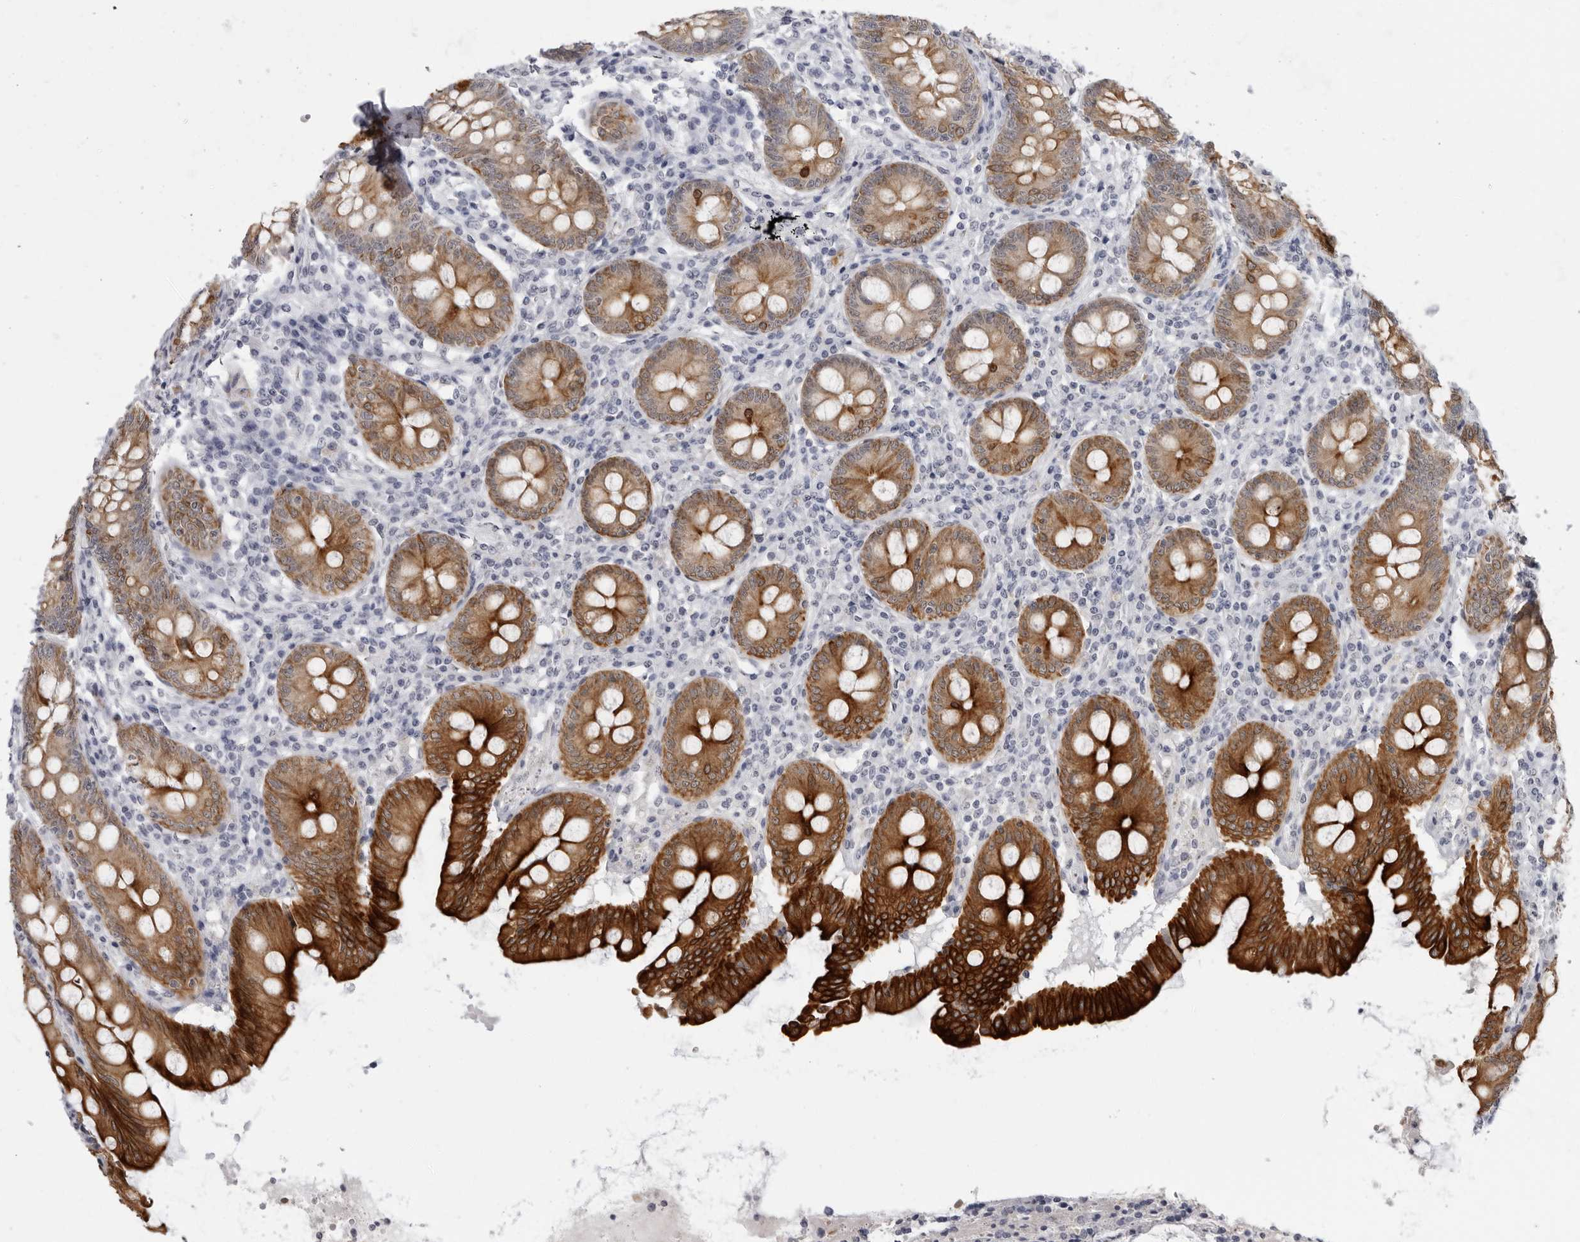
{"staining": {"intensity": "strong", "quantity": ">75%", "location": "cytoplasmic/membranous"}, "tissue": "appendix", "cell_type": "Glandular cells", "image_type": "normal", "snomed": [{"axis": "morphology", "description": "Normal tissue, NOS"}, {"axis": "topography", "description": "Appendix"}], "caption": "High-magnification brightfield microscopy of unremarkable appendix stained with DAB (3,3'-diaminobenzidine) (brown) and counterstained with hematoxylin (blue). glandular cells exhibit strong cytoplasmic/membranous expression is appreciated in approximately>75% of cells.", "gene": "SERPINF2", "patient": {"sex": "female", "age": 54}}